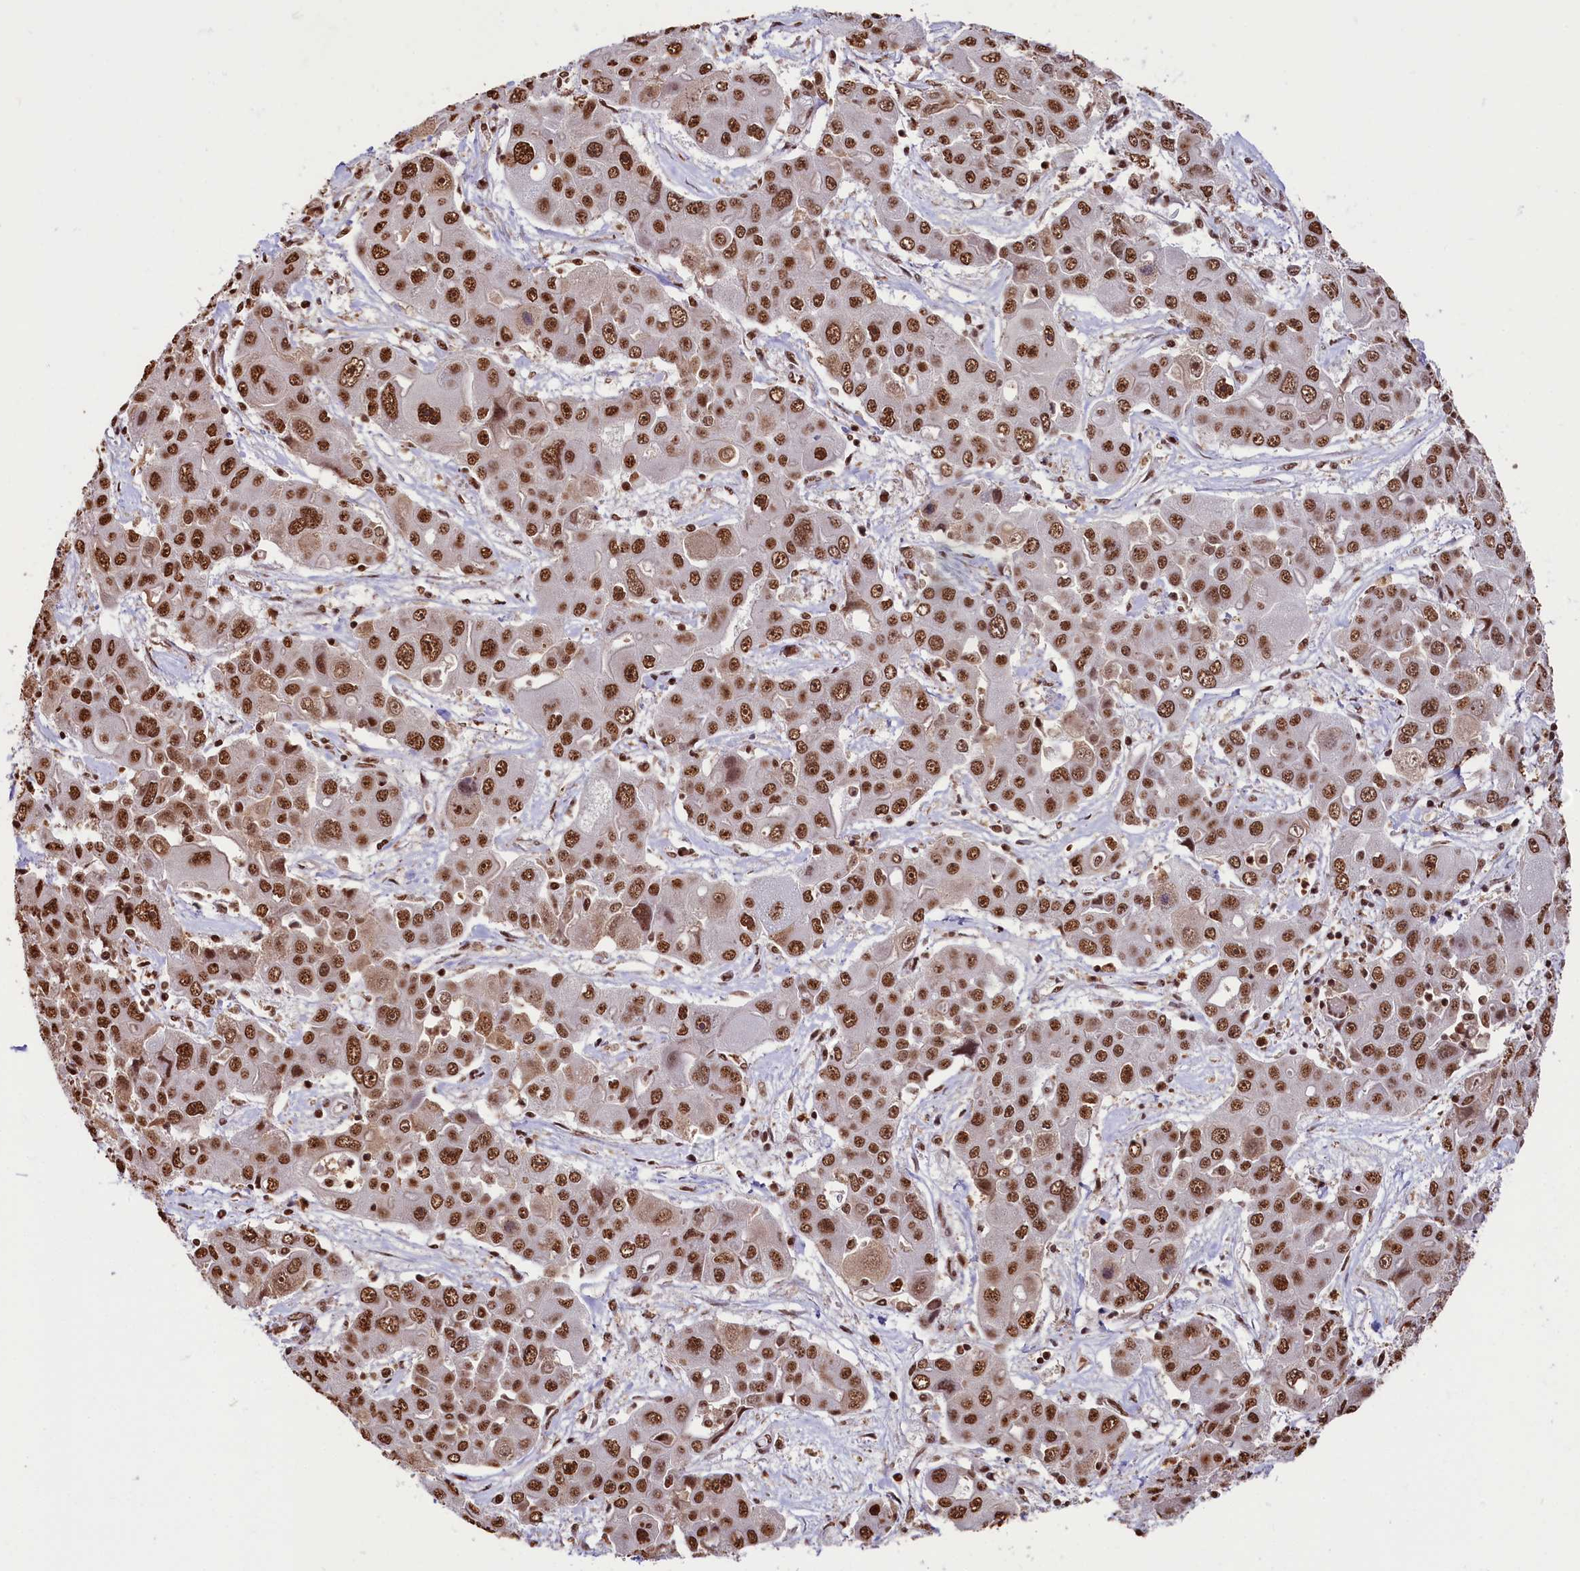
{"staining": {"intensity": "strong", "quantity": ">75%", "location": "nuclear"}, "tissue": "liver cancer", "cell_type": "Tumor cells", "image_type": "cancer", "snomed": [{"axis": "morphology", "description": "Cholangiocarcinoma"}, {"axis": "topography", "description": "Liver"}], "caption": "Tumor cells exhibit high levels of strong nuclear staining in approximately >75% of cells in human liver cholangiocarcinoma. (DAB (3,3'-diaminobenzidine) IHC, brown staining for protein, blue staining for nuclei).", "gene": "SNRPD2", "patient": {"sex": "male", "age": 67}}